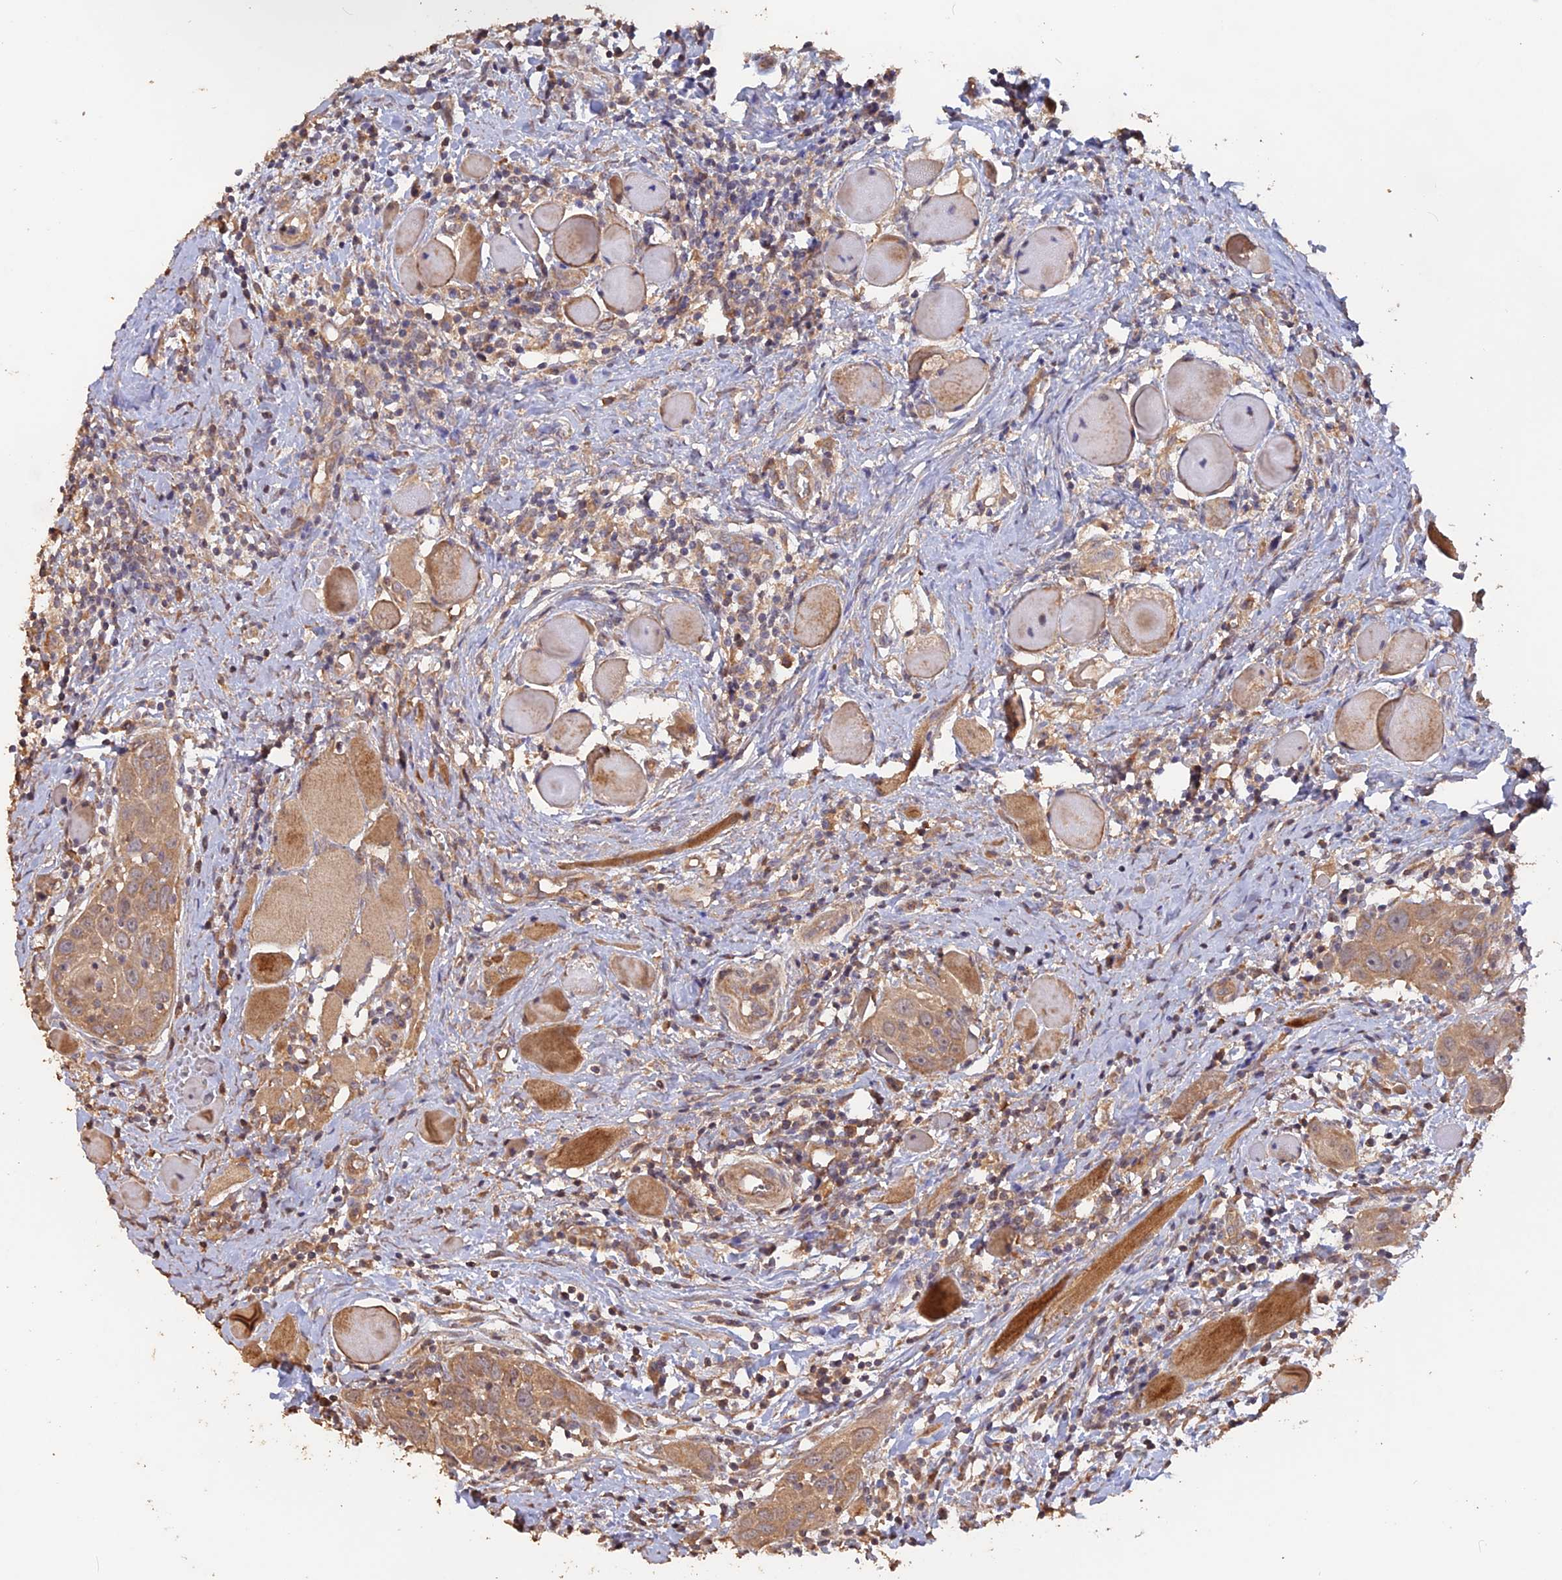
{"staining": {"intensity": "moderate", "quantity": ">75%", "location": "cytoplasmic/membranous"}, "tissue": "head and neck cancer", "cell_type": "Tumor cells", "image_type": "cancer", "snomed": [{"axis": "morphology", "description": "Squamous cell carcinoma, NOS"}, {"axis": "topography", "description": "Oral tissue"}, {"axis": "topography", "description": "Head-Neck"}], "caption": "DAB (3,3'-diaminobenzidine) immunohistochemical staining of human head and neck cancer shows moderate cytoplasmic/membranous protein expression in approximately >75% of tumor cells.", "gene": "LAYN", "patient": {"sex": "female", "age": 50}}